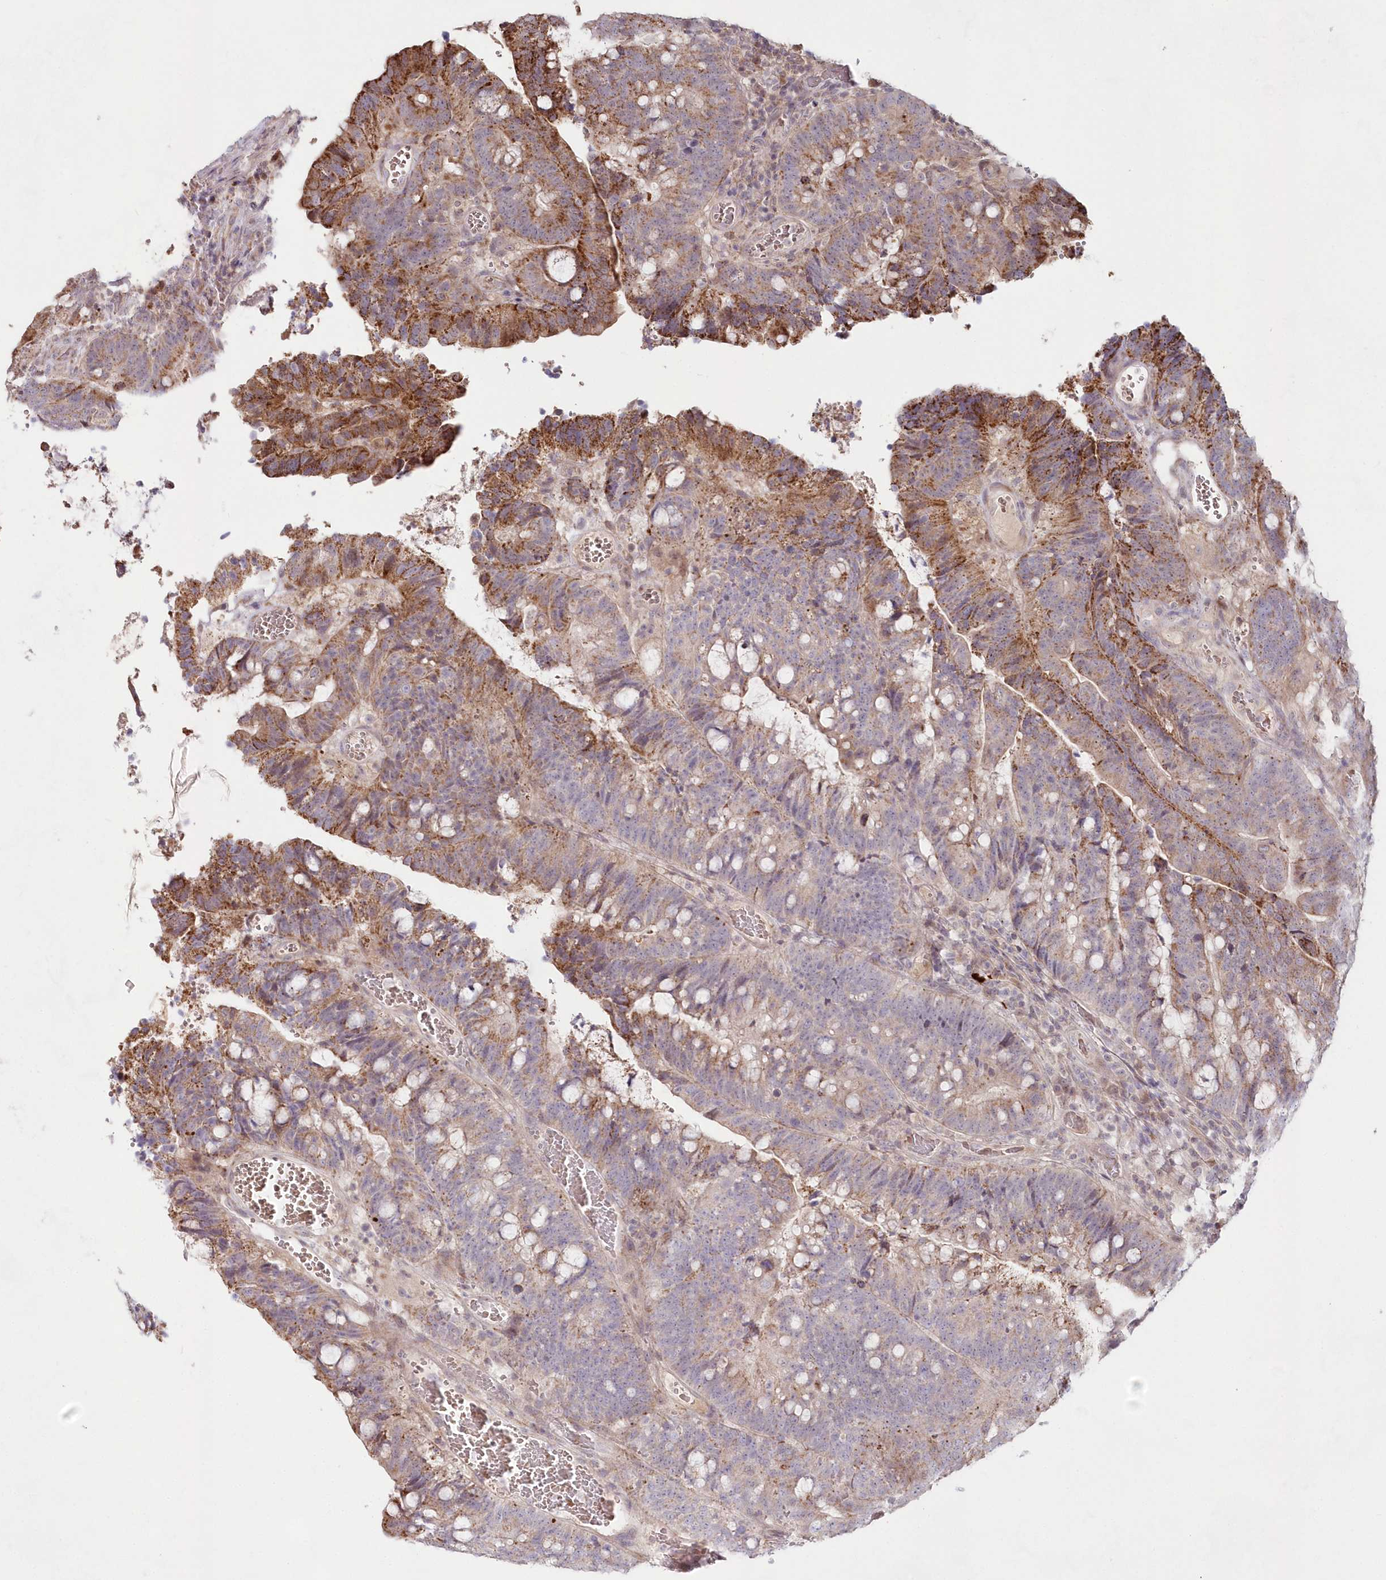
{"staining": {"intensity": "moderate", "quantity": "25%-75%", "location": "cytoplasmic/membranous"}, "tissue": "colorectal cancer", "cell_type": "Tumor cells", "image_type": "cancer", "snomed": [{"axis": "morphology", "description": "Adenocarcinoma, NOS"}, {"axis": "topography", "description": "Colon"}], "caption": "There is medium levels of moderate cytoplasmic/membranous positivity in tumor cells of colorectal cancer, as demonstrated by immunohistochemical staining (brown color).", "gene": "IMPA1", "patient": {"sex": "female", "age": 66}}